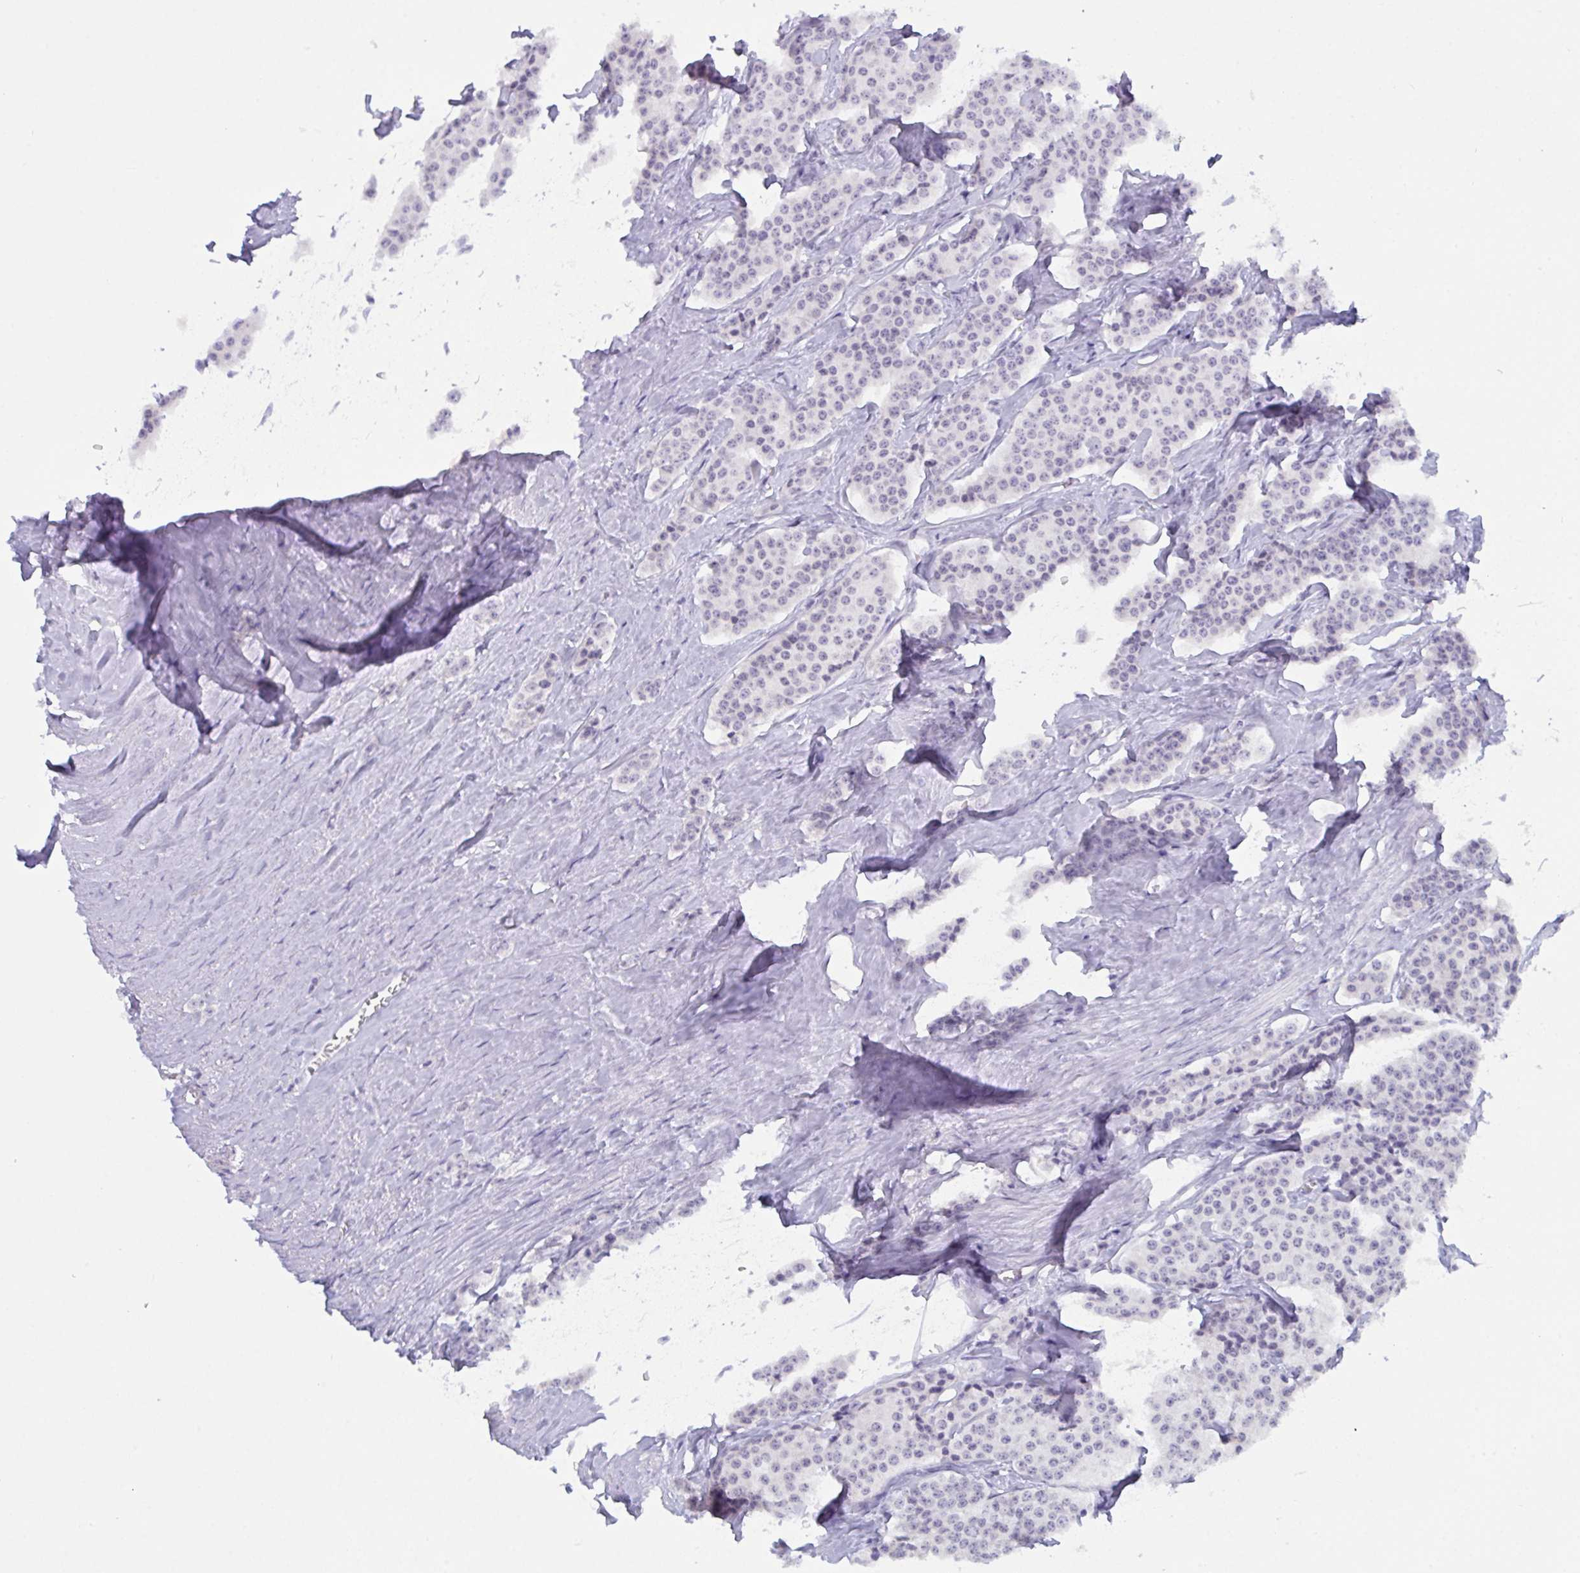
{"staining": {"intensity": "negative", "quantity": "none", "location": "none"}, "tissue": "carcinoid", "cell_type": "Tumor cells", "image_type": "cancer", "snomed": [{"axis": "morphology", "description": "Carcinoid, malignant, NOS"}, {"axis": "topography", "description": "Small intestine"}], "caption": "Malignant carcinoid was stained to show a protein in brown. There is no significant staining in tumor cells. The staining was performed using DAB (3,3'-diaminobenzidine) to visualize the protein expression in brown, while the nuclei were stained in blue with hematoxylin (Magnification: 20x).", "gene": "SERPINB13", "patient": {"sex": "female", "age": 64}}